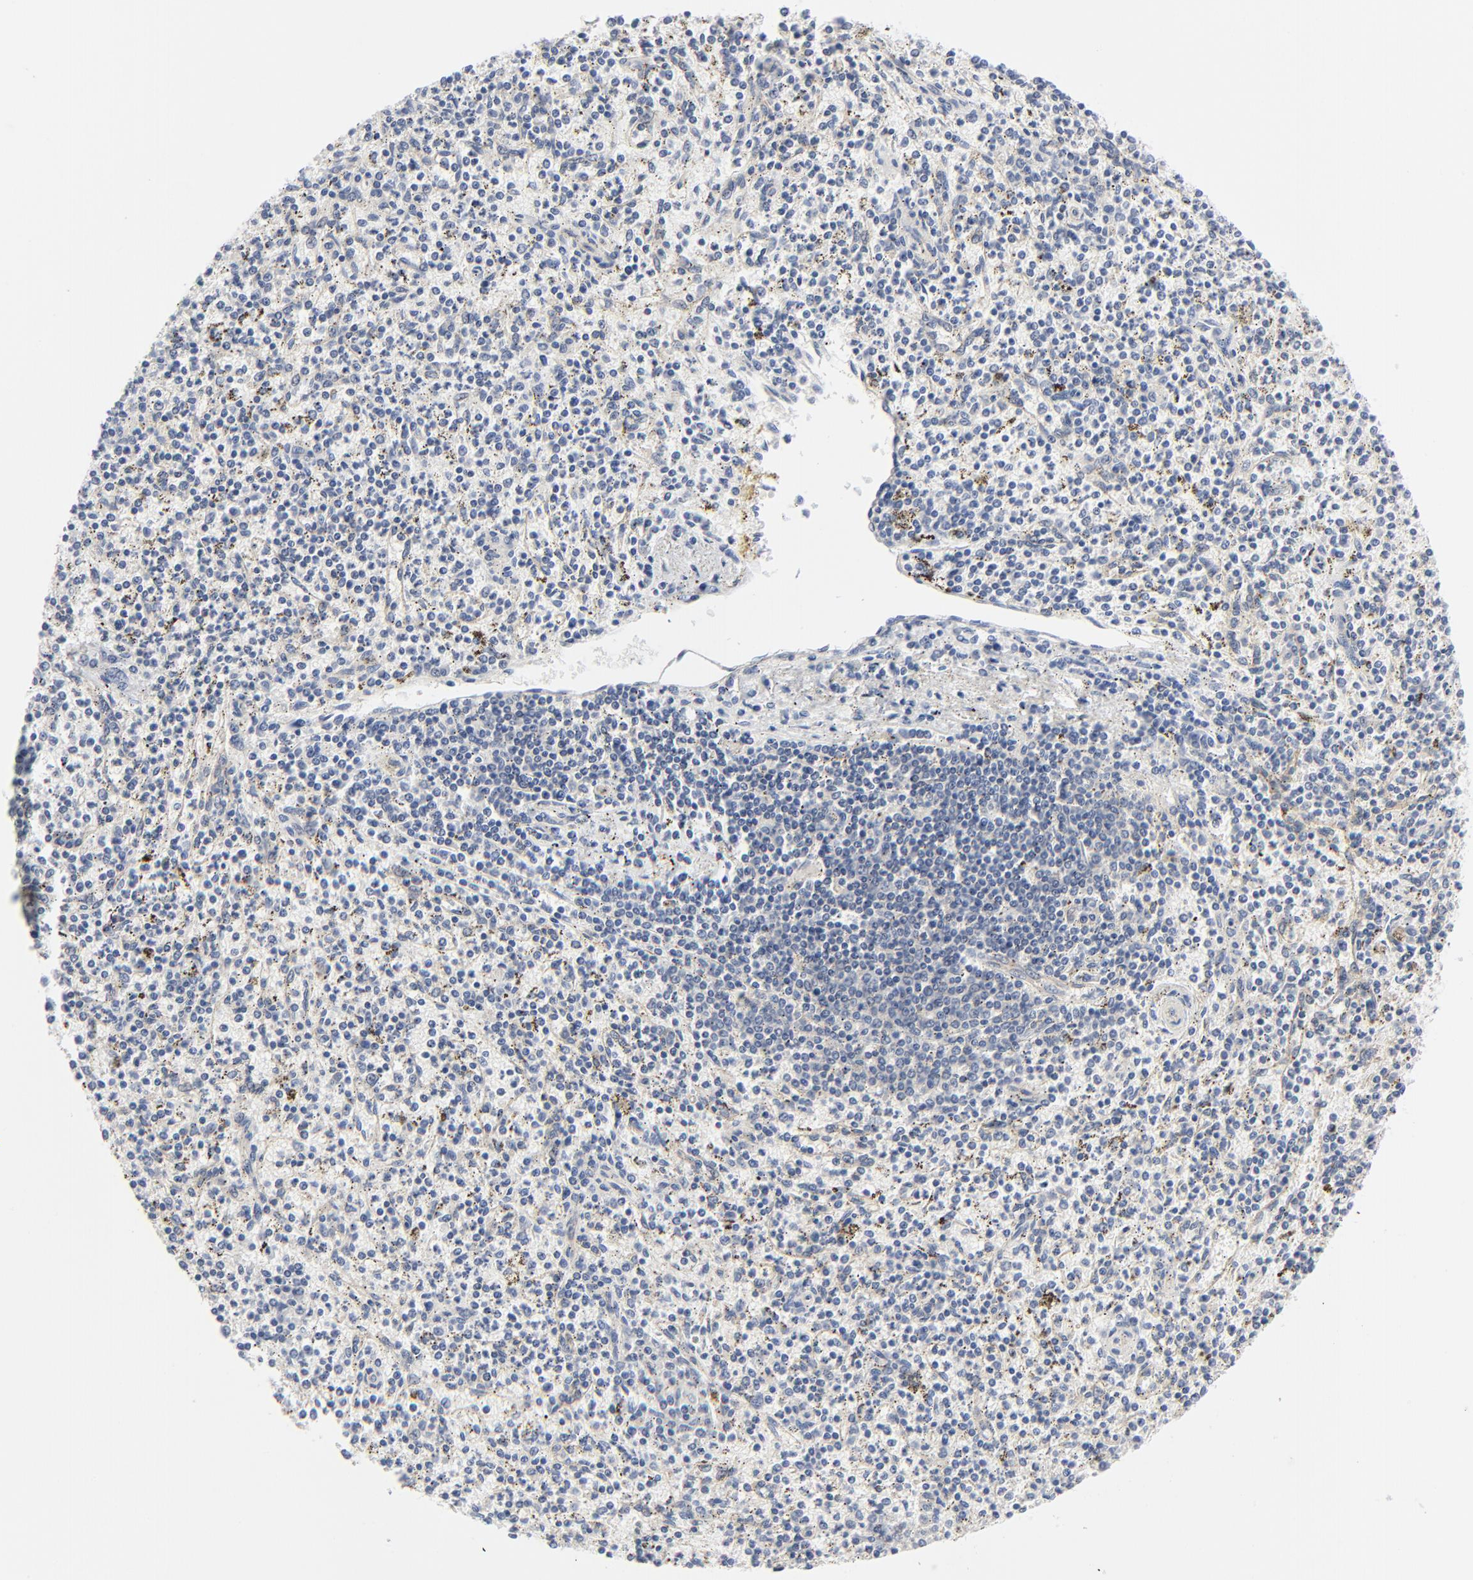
{"staining": {"intensity": "weak", "quantity": "25%-75%", "location": "cytoplasmic/membranous"}, "tissue": "spleen", "cell_type": "Cells in red pulp", "image_type": "normal", "snomed": [{"axis": "morphology", "description": "Normal tissue, NOS"}, {"axis": "topography", "description": "Spleen"}], "caption": "IHC image of benign spleen: spleen stained using IHC exhibits low levels of weak protein expression localized specifically in the cytoplasmic/membranous of cells in red pulp, appearing as a cytoplasmic/membranous brown color.", "gene": "RPS6KB1", "patient": {"sex": "male", "age": 72}}